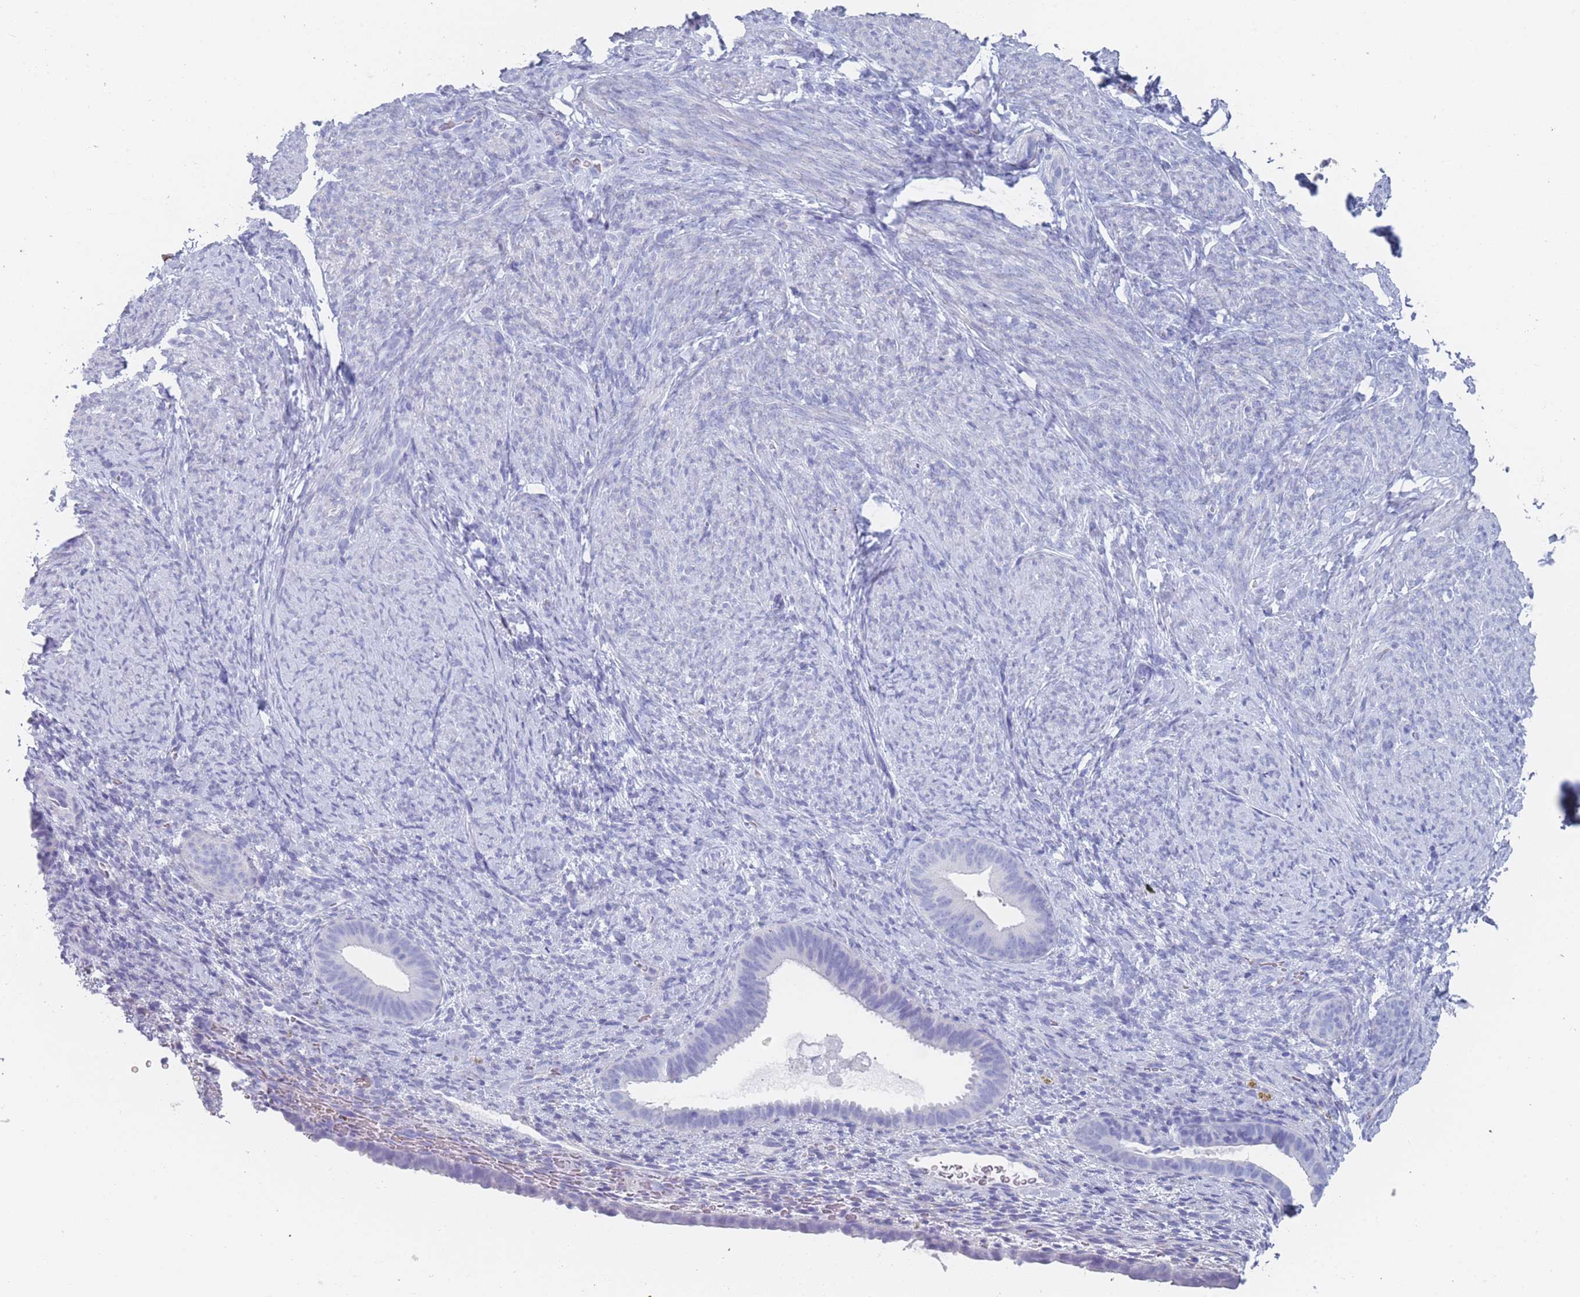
{"staining": {"intensity": "negative", "quantity": "none", "location": "none"}, "tissue": "endometrium", "cell_type": "Cells in endometrial stroma", "image_type": "normal", "snomed": [{"axis": "morphology", "description": "Normal tissue, NOS"}, {"axis": "topography", "description": "Endometrium"}], "caption": "This histopathology image is of normal endometrium stained with IHC to label a protein in brown with the nuclei are counter-stained blue. There is no expression in cells in endometrial stroma.", "gene": "OR5D16", "patient": {"sex": "female", "age": 65}}